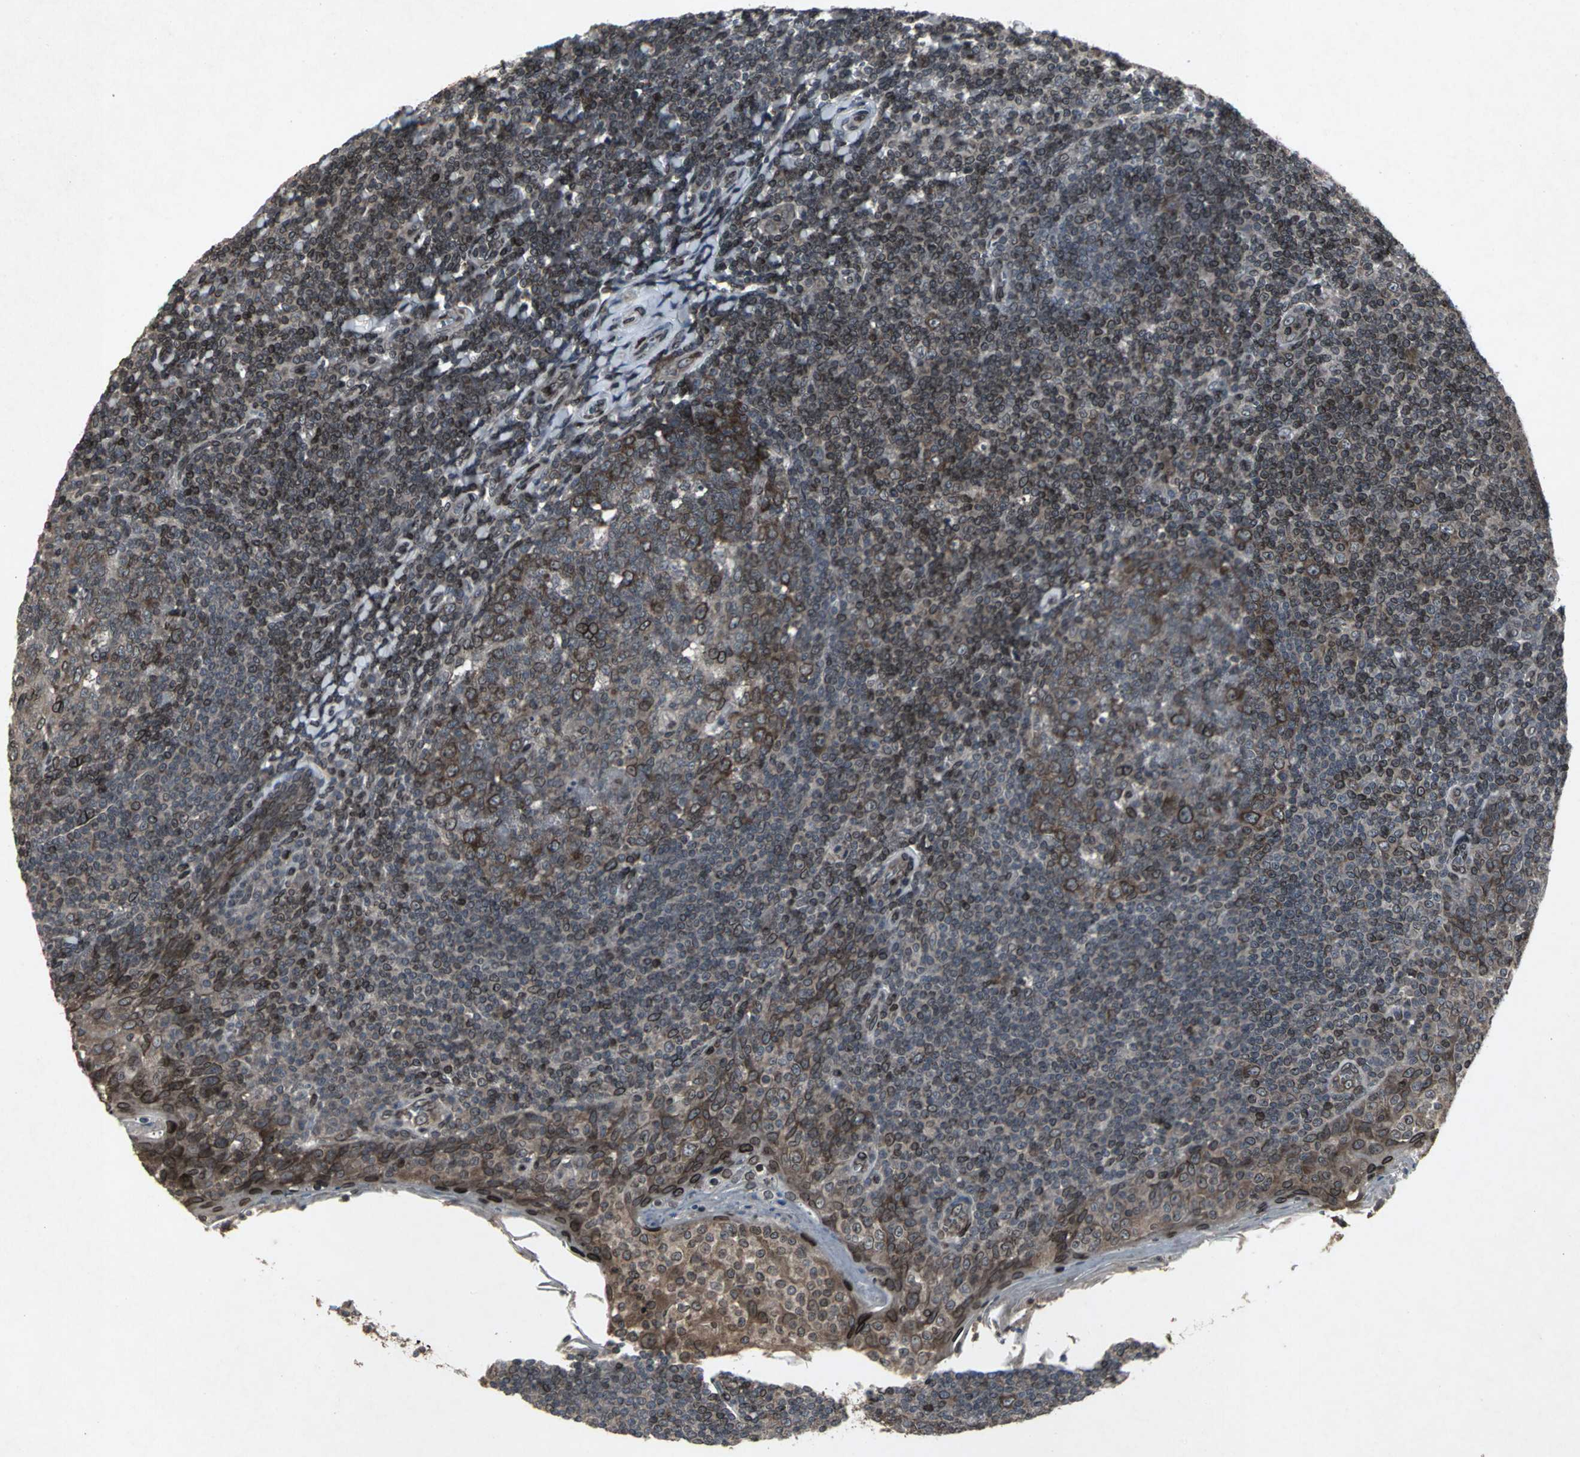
{"staining": {"intensity": "strong", "quantity": "25%-75%", "location": "cytoplasmic/membranous,nuclear"}, "tissue": "tonsil", "cell_type": "Germinal center cells", "image_type": "normal", "snomed": [{"axis": "morphology", "description": "Normal tissue, NOS"}, {"axis": "topography", "description": "Tonsil"}], "caption": "Immunohistochemistry (IHC) (DAB) staining of unremarkable tonsil displays strong cytoplasmic/membranous,nuclear protein expression in about 25%-75% of germinal center cells. The staining was performed using DAB, with brown indicating positive protein expression. Nuclei are stained blue with hematoxylin.", "gene": "SH2B3", "patient": {"sex": "male", "age": 31}}